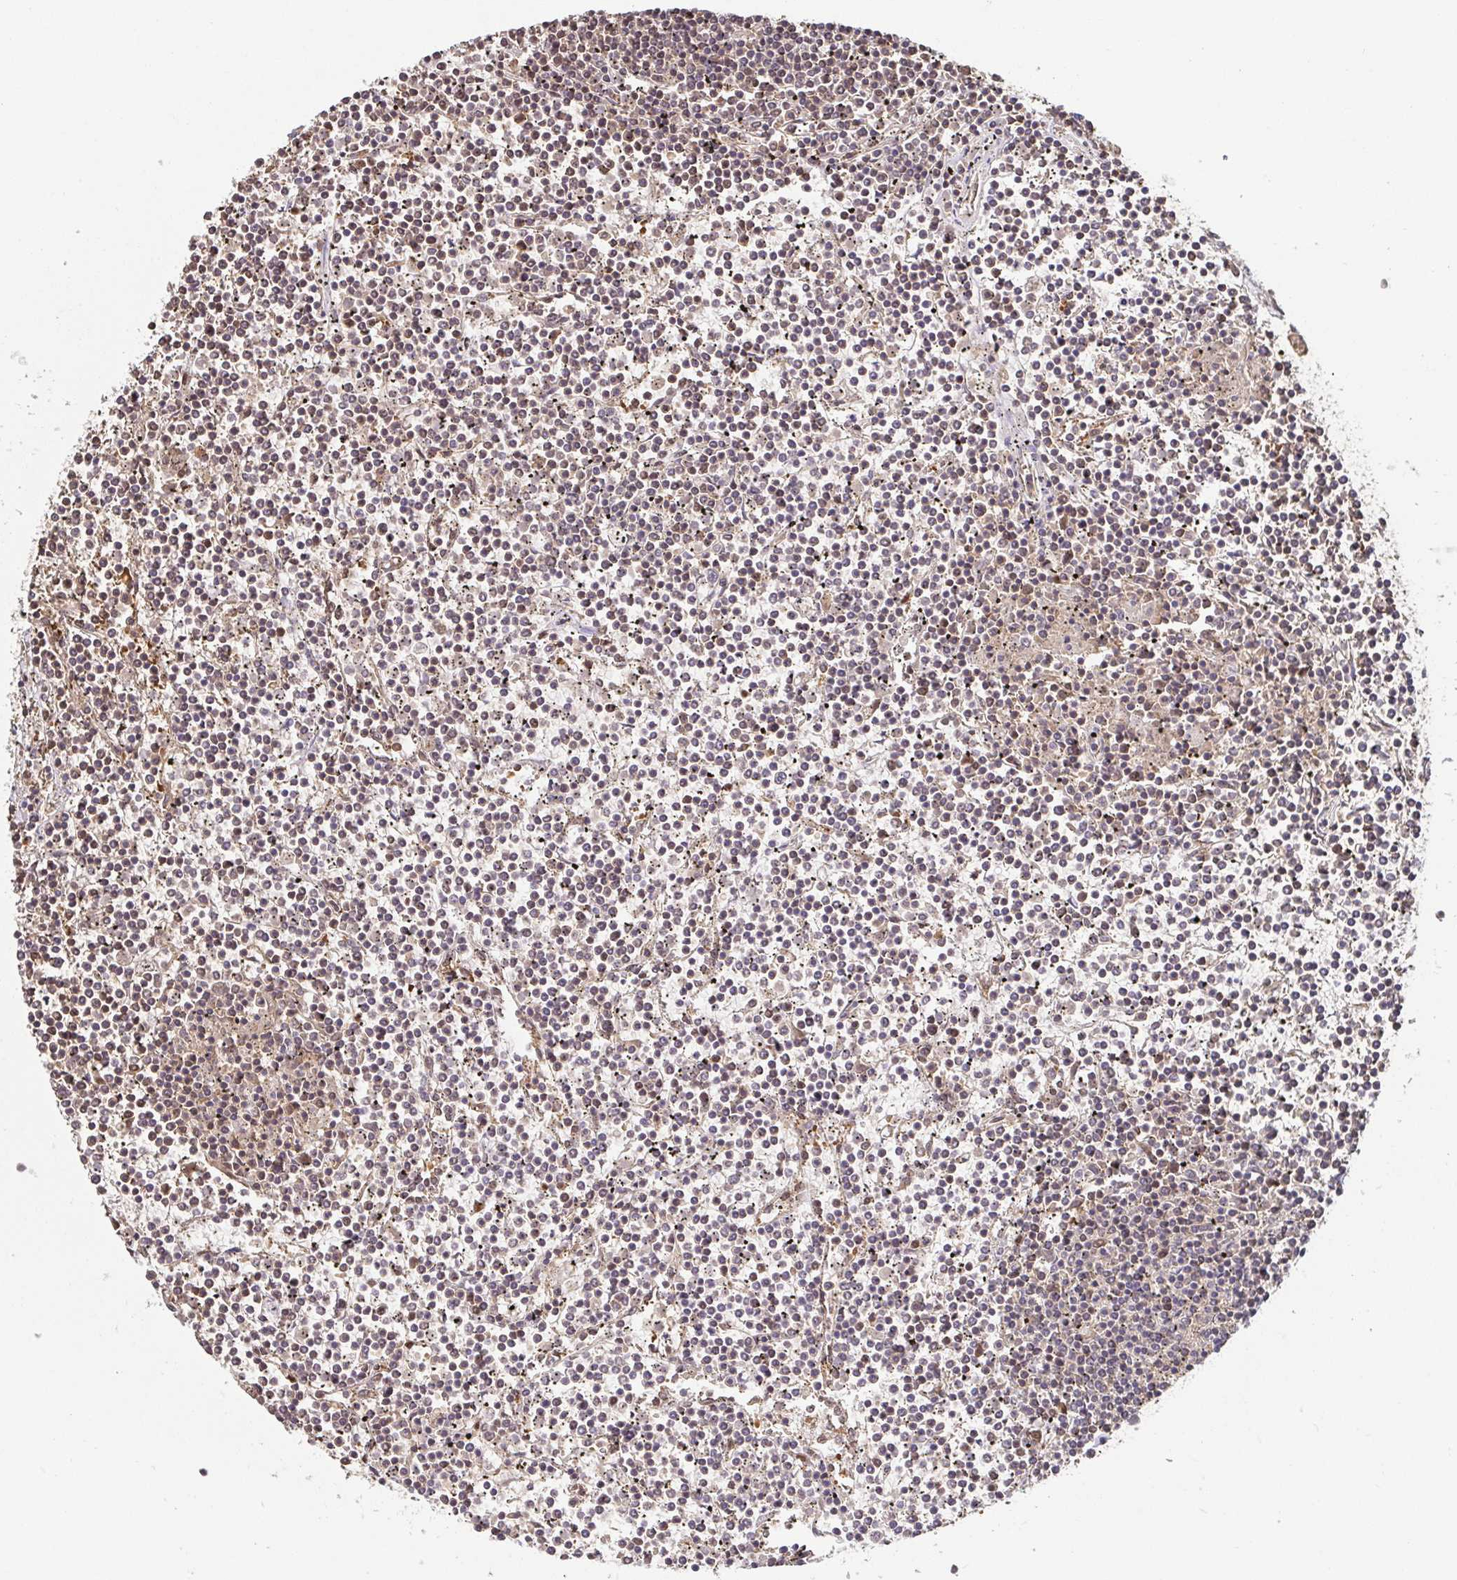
{"staining": {"intensity": "weak", "quantity": "25%-75%", "location": "nuclear"}, "tissue": "lymphoma", "cell_type": "Tumor cells", "image_type": "cancer", "snomed": [{"axis": "morphology", "description": "Malignant lymphoma, non-Hodgkin's type, Low grade"}, {"axis": "topography", "description": "Spleen"}], "caption": "A brown stain highlights weak nuclear positivity of a protein in lymphoma tumor cells. Nuclei are stained in blue.", "gene": "PSMB9", "patient": {"sex": "female", "age": 19}}